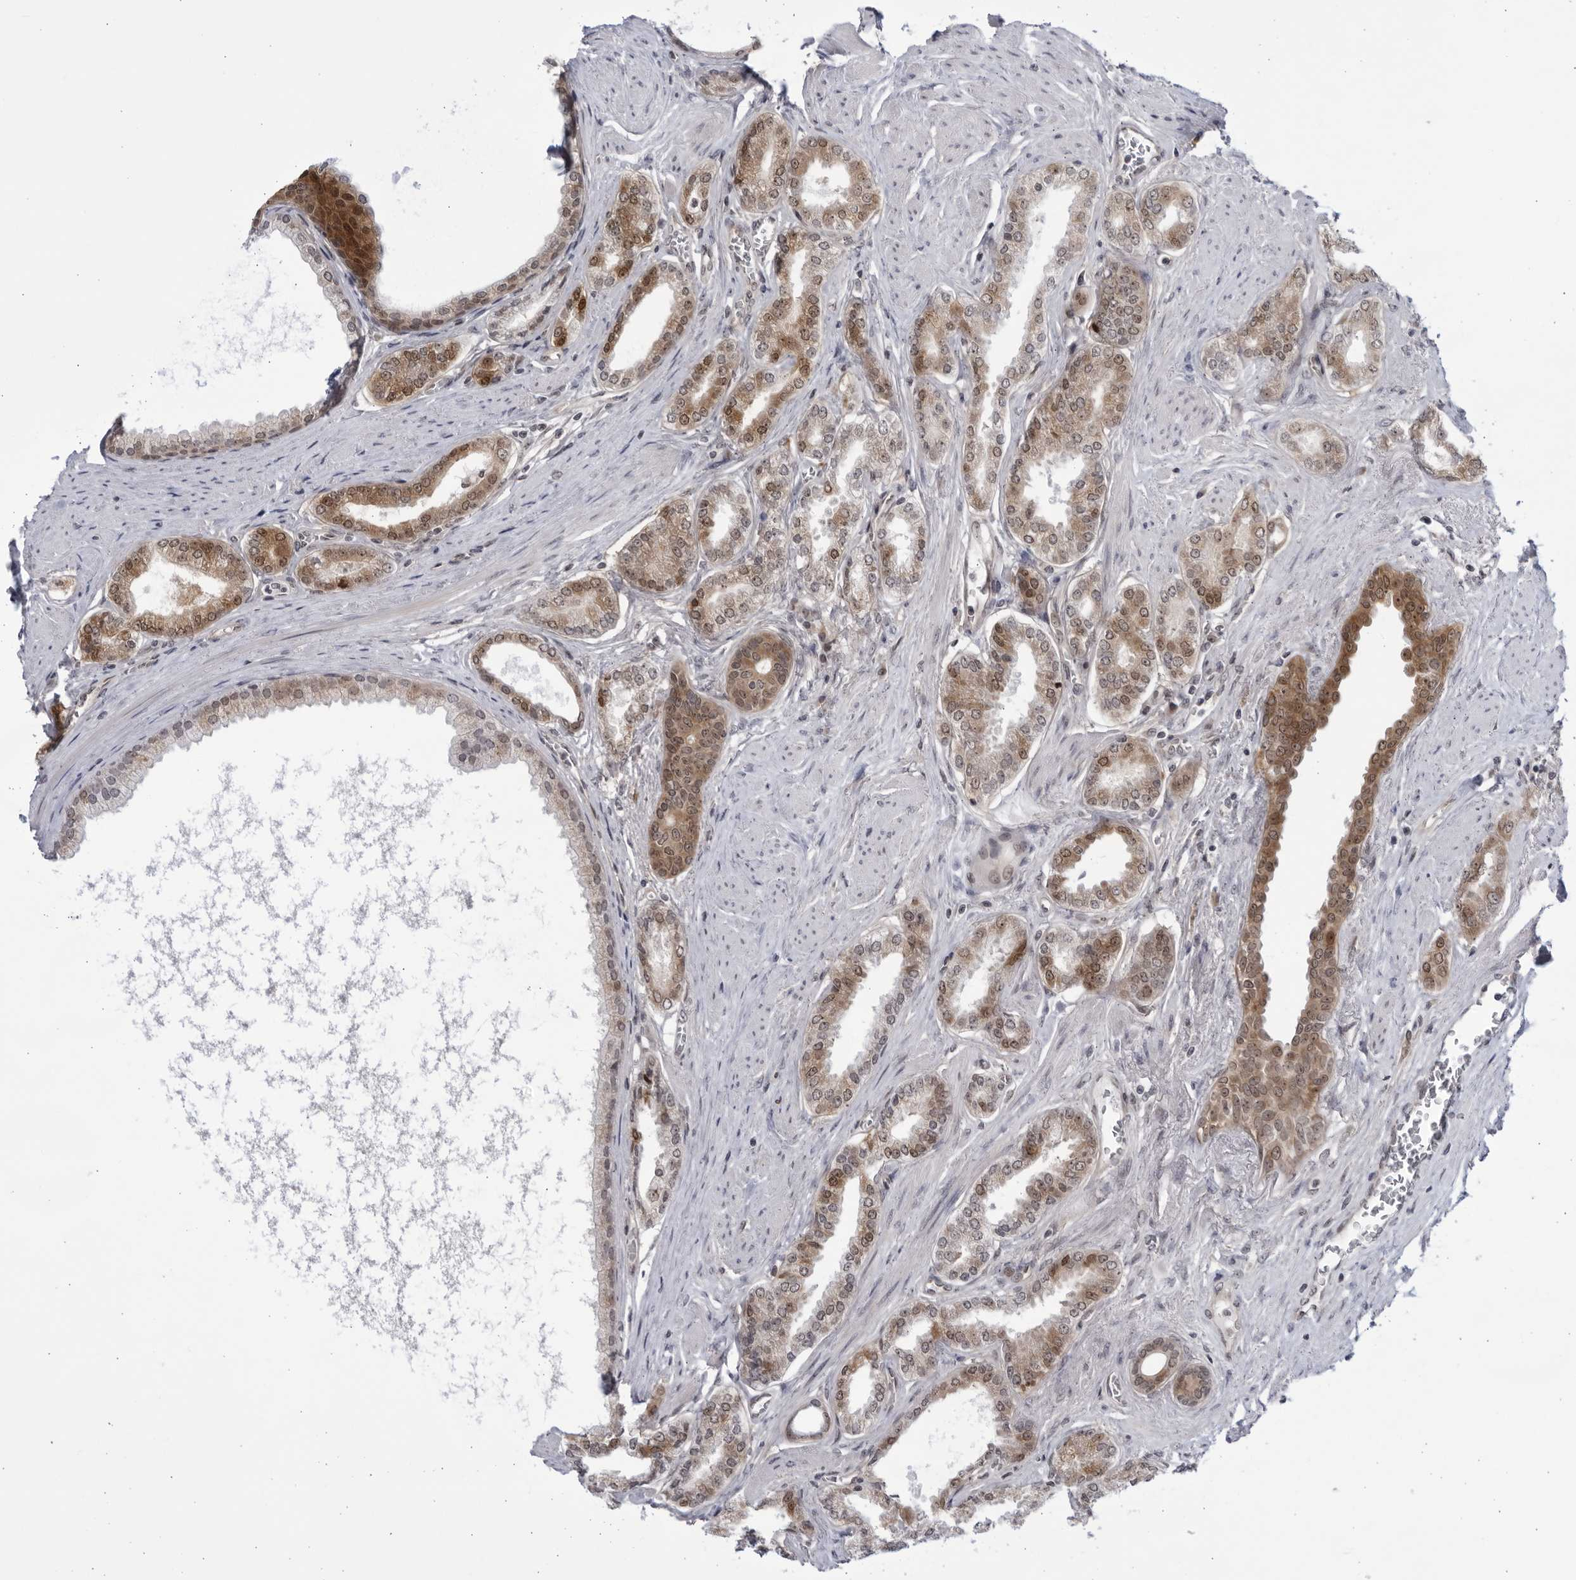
{"staining": {"intensity": "moderate", "quantity": ">75%", "location": "cytoplasmic/membranous,nuclear"}, "tissue": "prostate cancer", "cell_type": "Tumor cells", "image_type": "cancer", "snomed": [{"axis": "morphology", "description": "Adenocarcinoma, Low grade"}, {"axis": "topography", "description": "Prostate"}], "caption": "Brown immunohistochemical staining in low-grade adenocarcinoma (prostate) shows moderate cytoplasmic/membranous and nuclear positivity in approximately >75% of tumor cells. (Brightfield microscopy of DAB IHC at high magnification).", "gene": "ITGB3BP", "patient": {"sex": "male", "age": 63}}